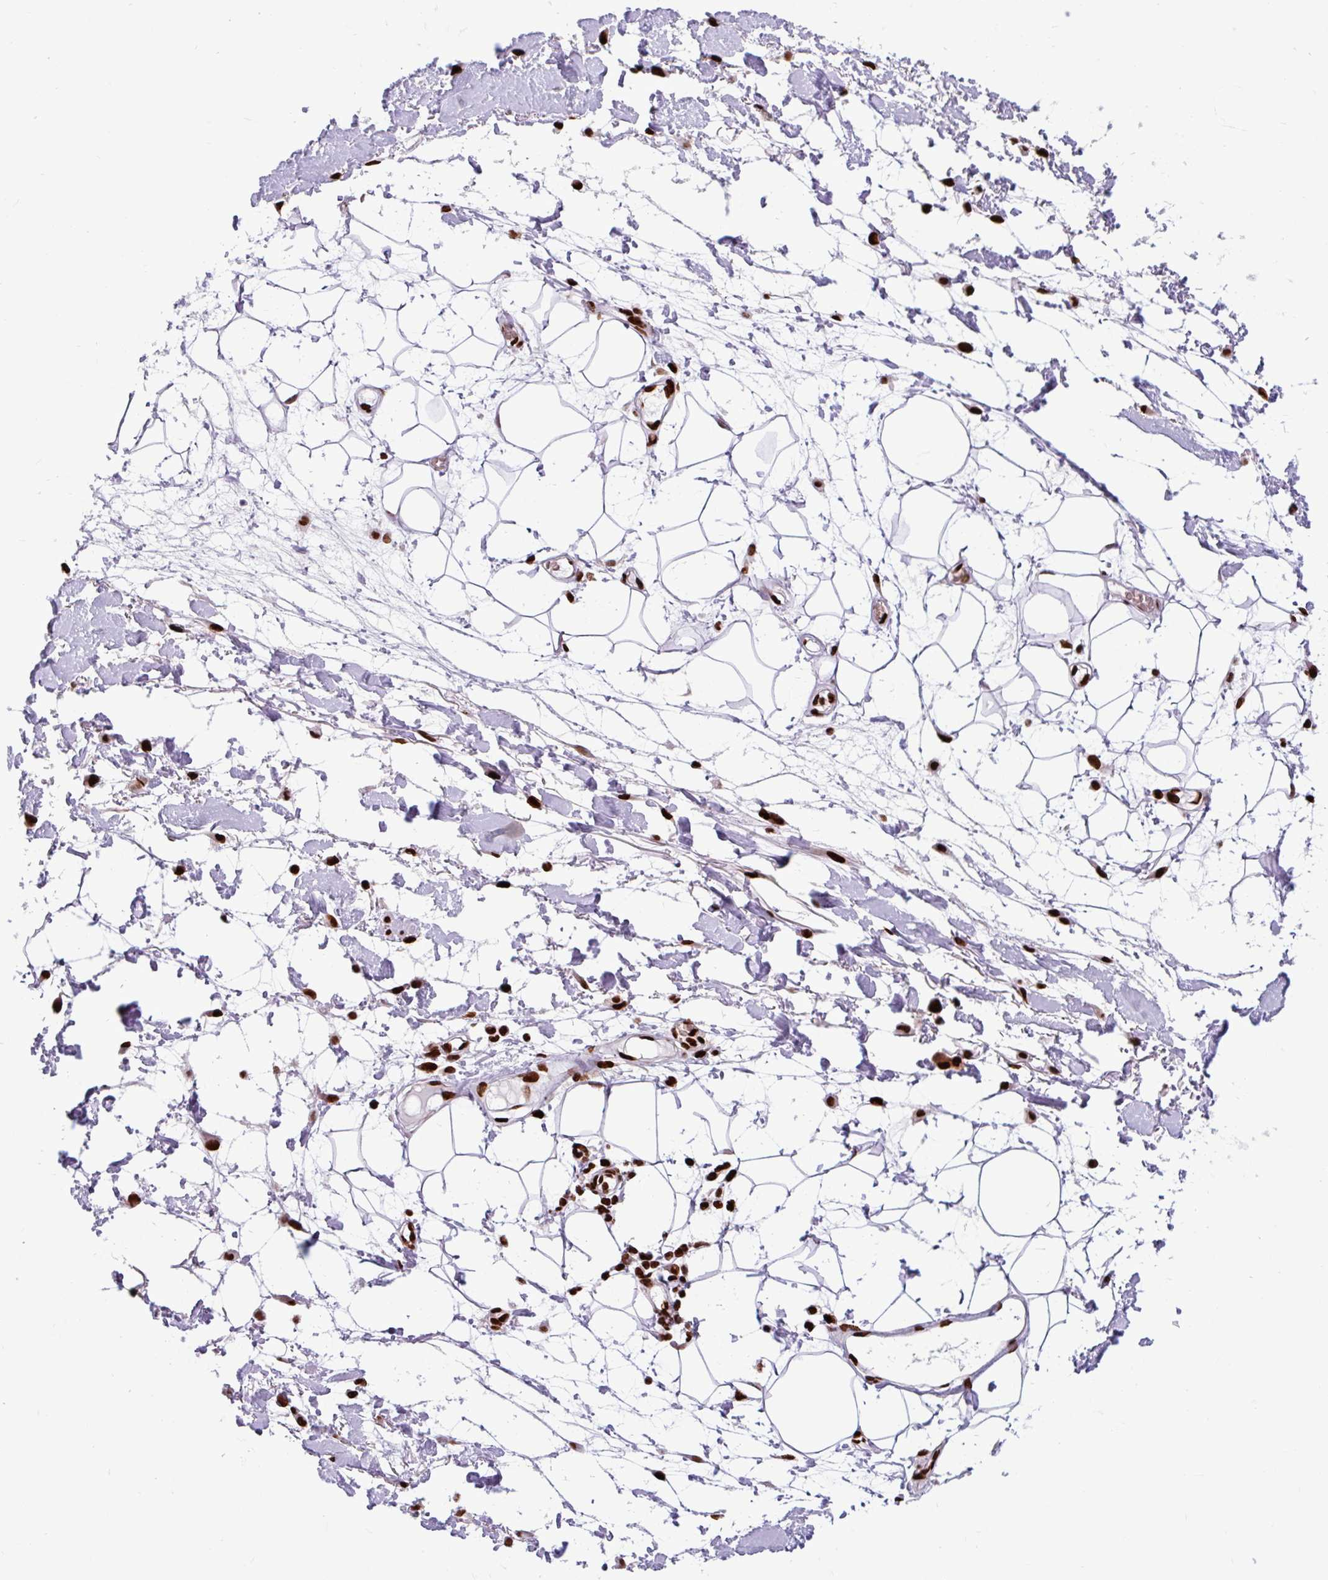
{"staining": {"intensity": "strong", "quantity": "<25%", "location": "nuclear"}, "tissue": "adipose tissue", "cell_type": "Adipocytes", "image_type": "normal", "snomed": [{"axis": "morphology", "description": "Normal tissue, NOS"}, {"axis": "topography", "description": "Vulva"}, {"axis": "topography", "description": "Peripheral nerve tissue"}], "caption": "The image displays staining of normal adipose tissue, revealing strong nuclear protein positivity (brown color) within adipocytes.", "gene": "FUS", "patient": {"sex": "female", "age": 68}}